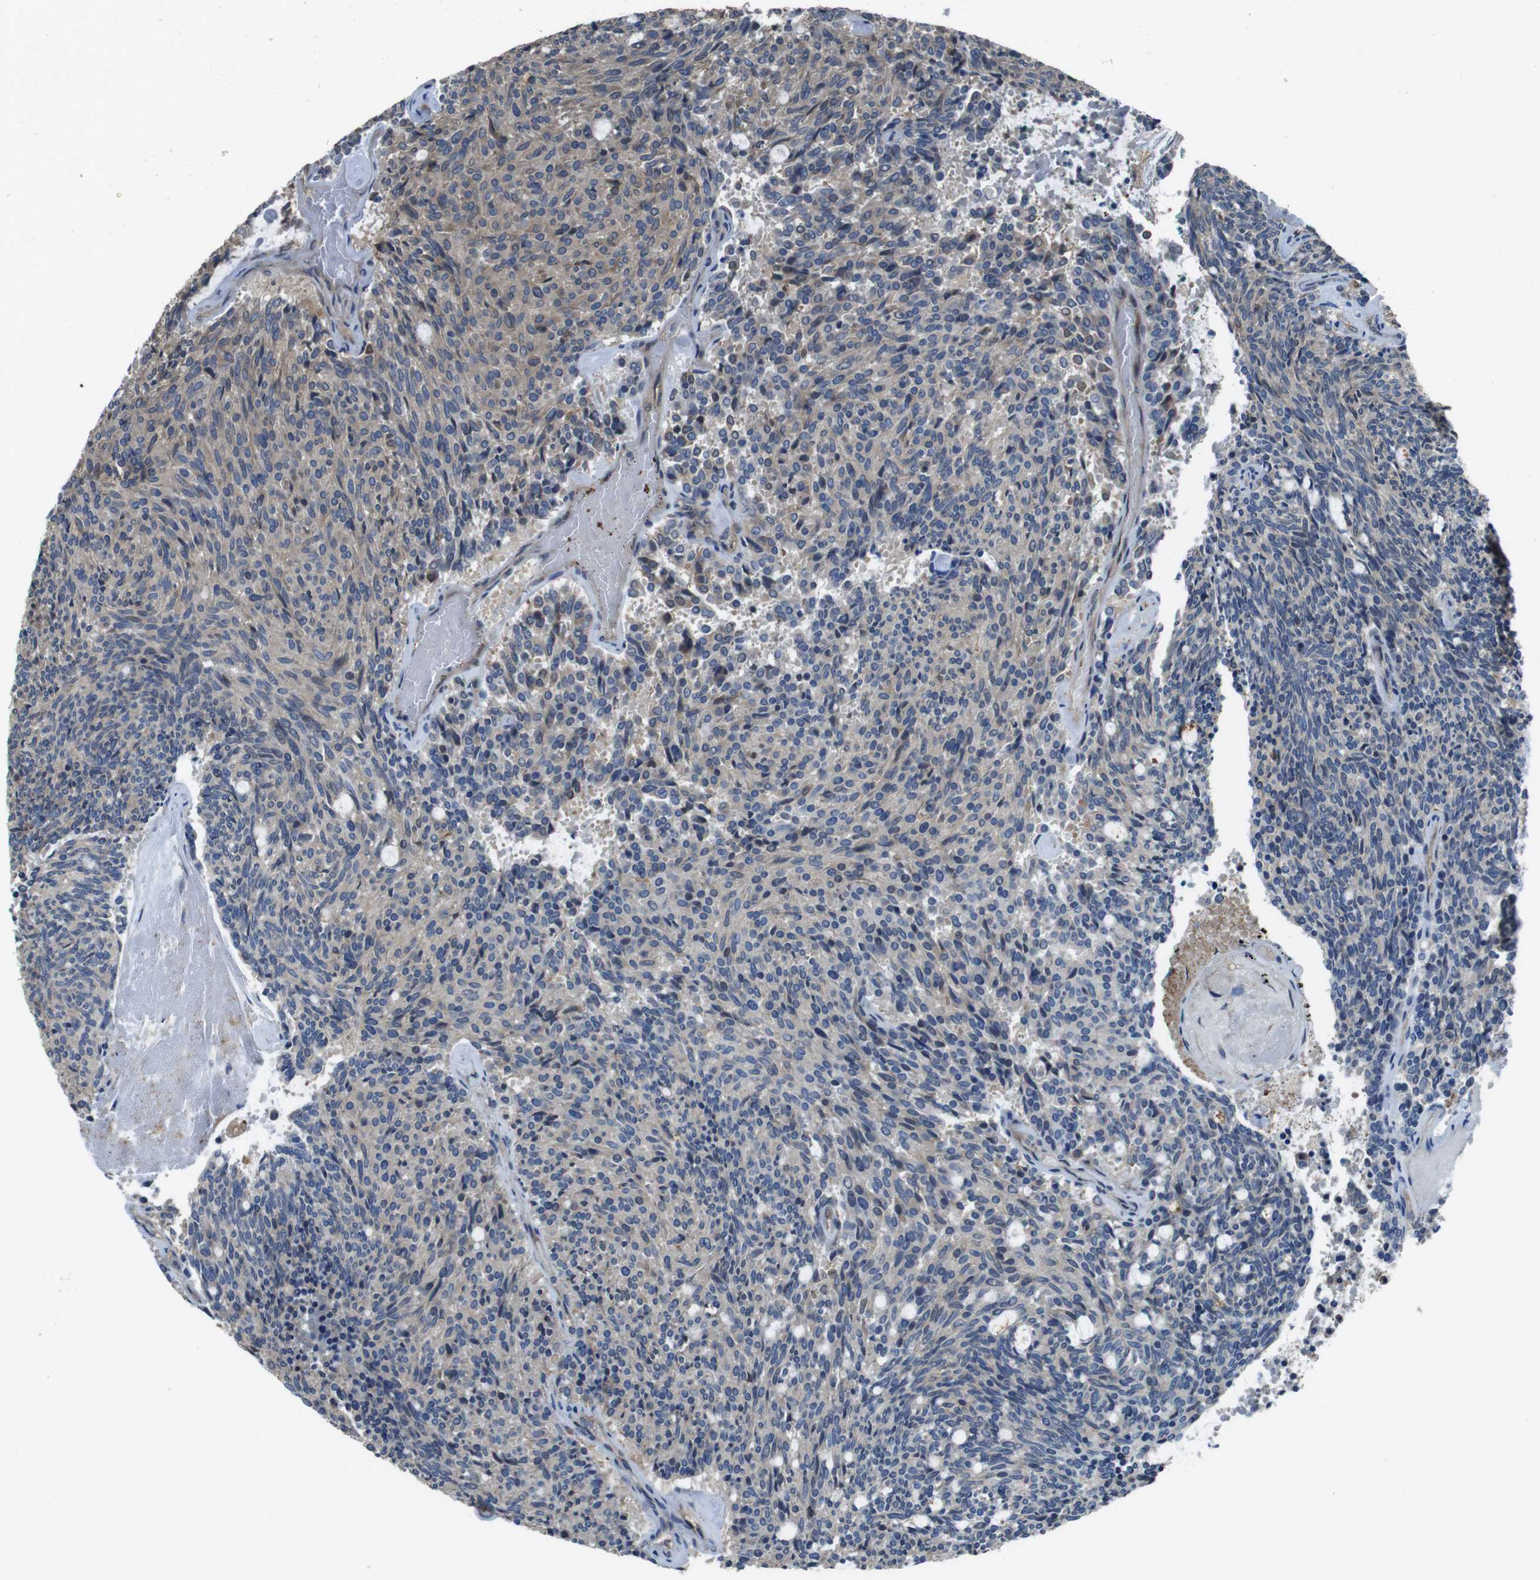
{"staining": {"intensity": "weak", "quantity": ">75%", "location": "cytoplasmic/membranous"}, "tissue": "carcinoid", "cell_type": "Tumor cells", "image_type": "cancer", "snomed": [{"axis": "morphology", "description": "Carcinoid, malignant, NOS"}, {"axis": "topography", "description": "Pancreas"}], "caption": "Immunohistochemistry (IHC) staining of carcinoid, which shows low levels of weak cytoplasmic/membranous positivity in about >75% of tumor cells indicating weak cytoplasmic/membranous protein staining. The staining was performed using DAB (3,3'-diaminobenzidine) (brown) for protein detection and nuclei were counterstained in hematoxylin (blue).", "gene": "RAB6A", "patient": {"sex": "female", "age": 54}}